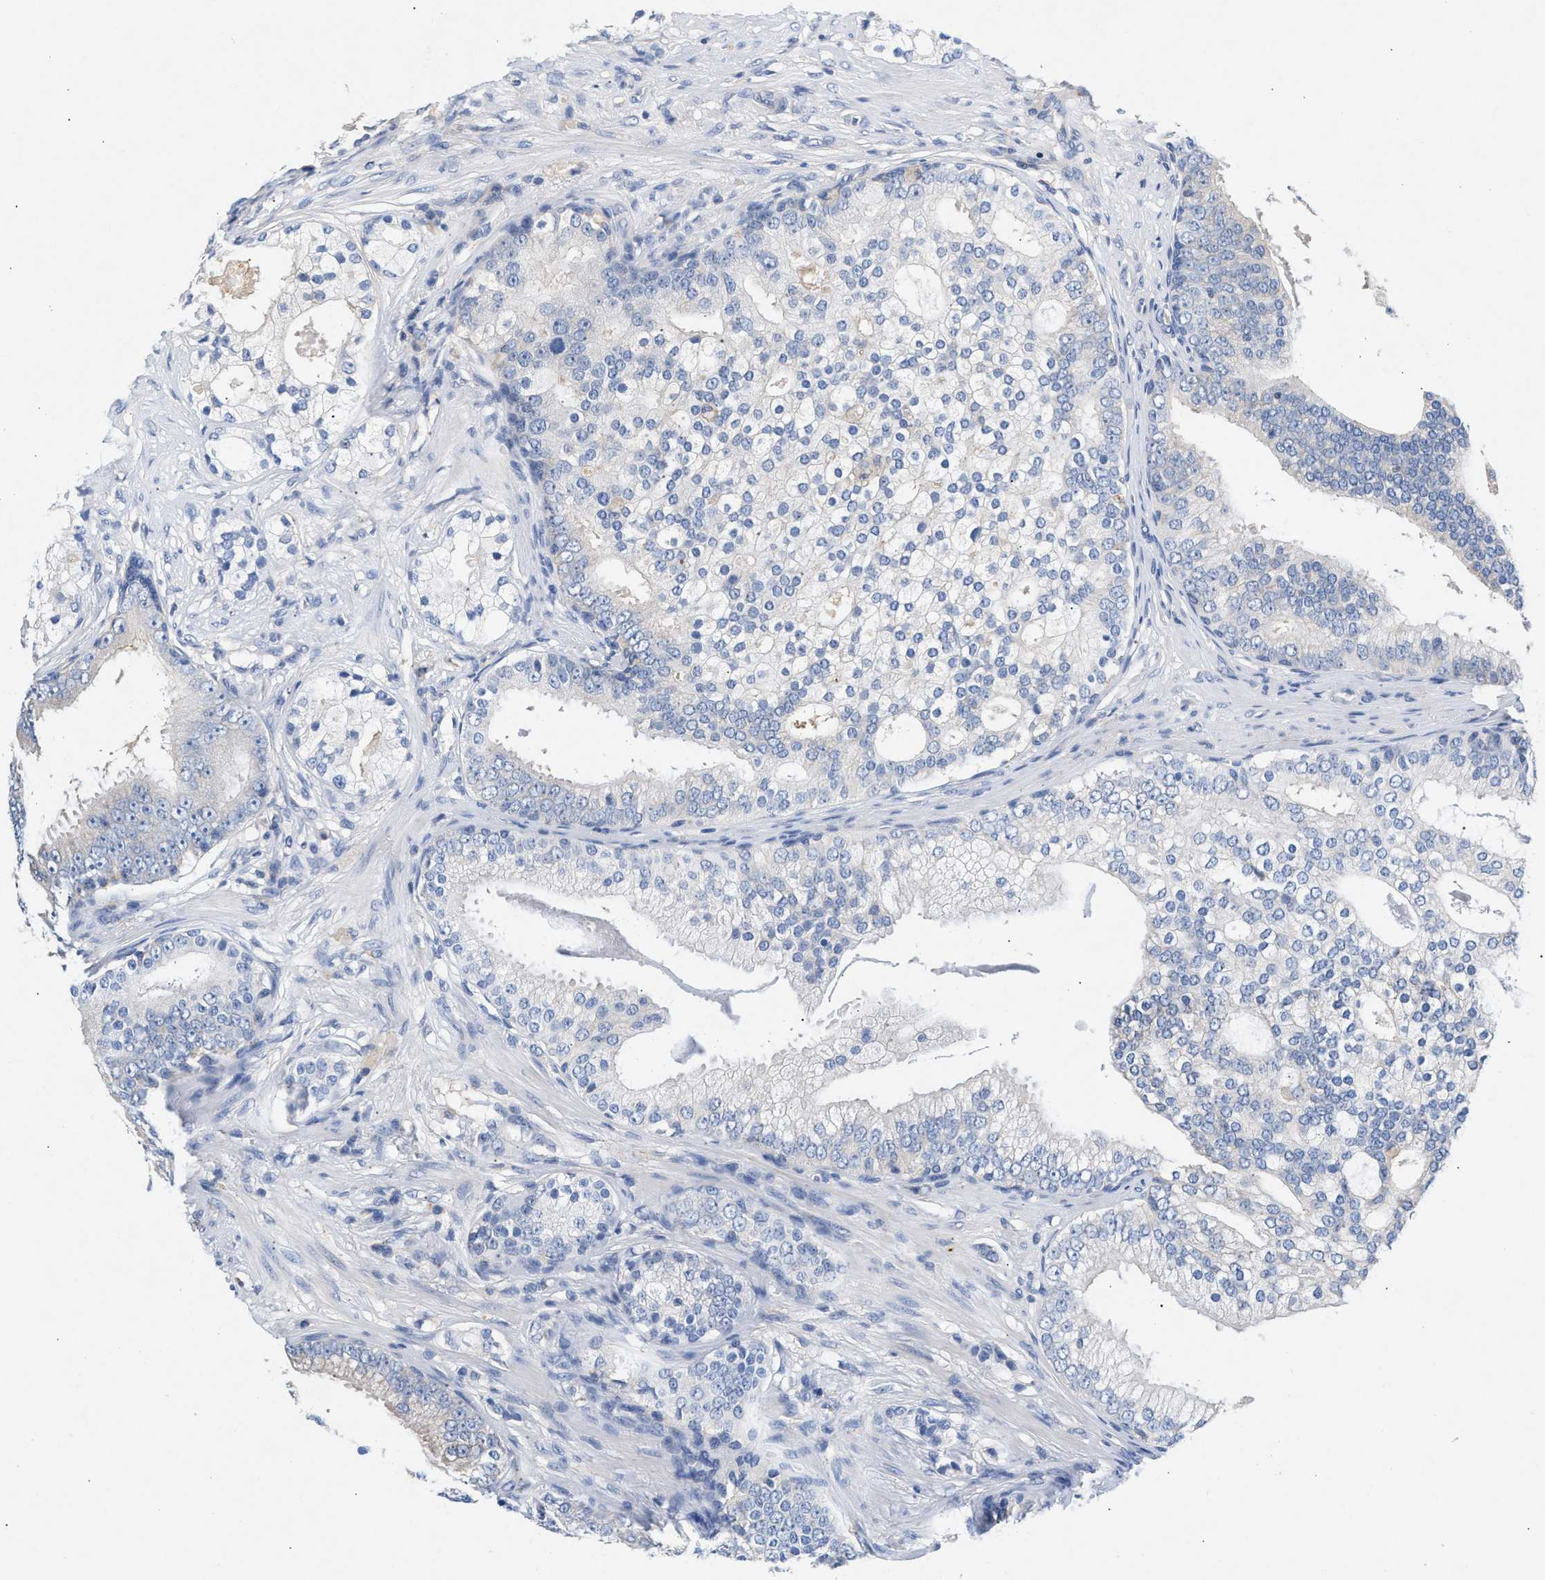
{"staining": {"intensity": "negative", "quantity": "none", "location": "none"}, "tissue": "prostate cancer", "cell_type": "Tumor cells", "image_type": "cancer", "snomed": [{"axis": "morphology", "description": "Adenocarcinoma, Low grade"}, {"axis": "topography", "description": "Prostate"}], "caption": "Prostate low-grade adenocarcinoma was stained to show a protein in brown. There is no significant expression in tumor cells.", "gene": "GNAI3", "patient": {"sex": "male", "age": 58}}